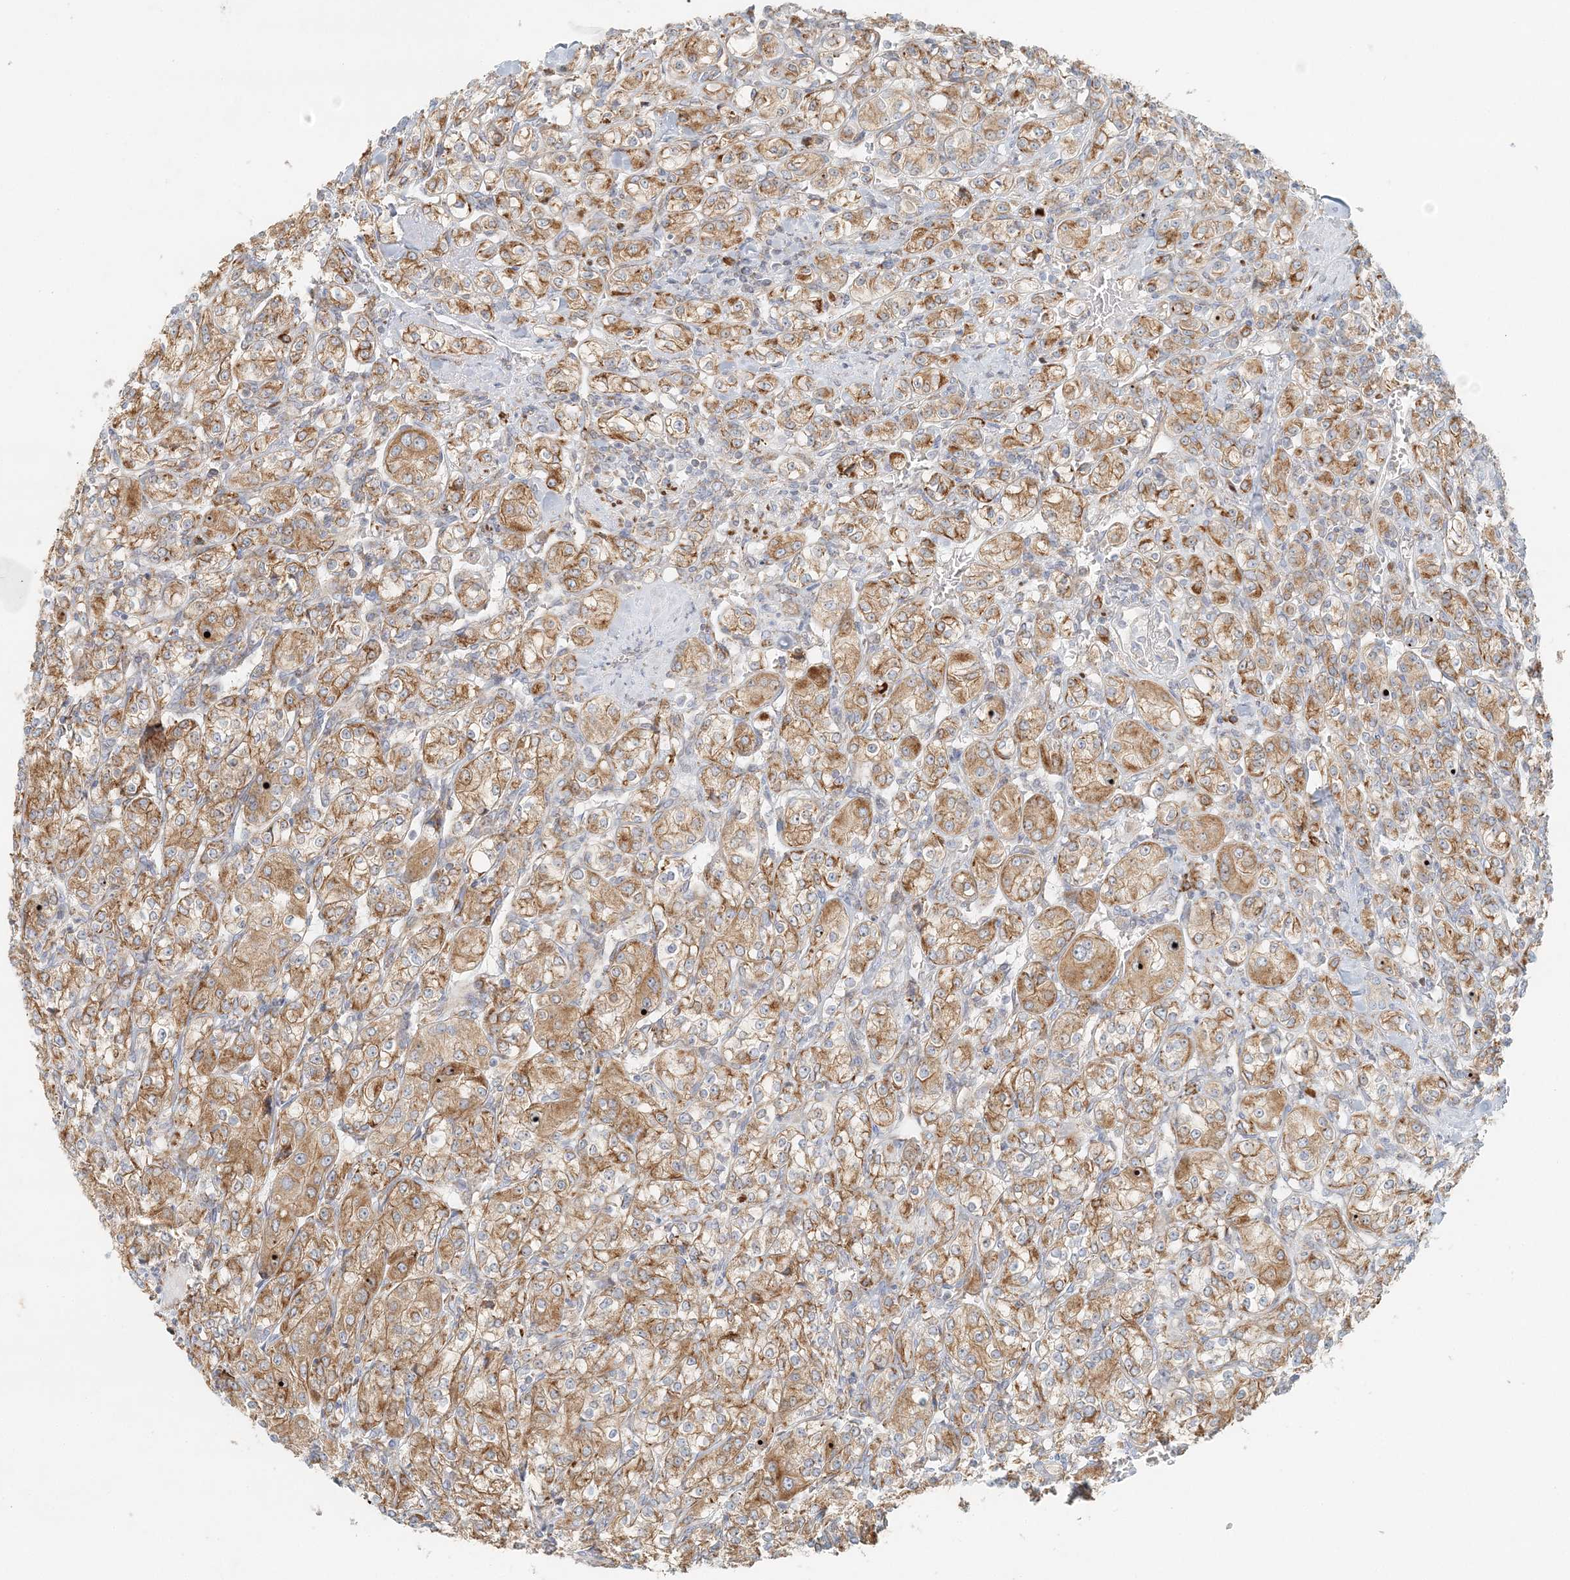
{"staining": {"intensity": "moderate", "quantity": ">75%", "location": "cytoplasmic/membranous"}, "tissue": "renal cancer", "cell_type": "Tumor cells", "image_type": "cancer", "snomed": [{"axis": "morphology", "description": "Adenocarcinoma, NOS"}, {"axis": "topography", "description": "Kidney"}], "caption": "Immunohistochemical staining of human adenocarcinoma (renal) demonstrates medium levels of moderate cytoplasmic/membranous protein expression in approximately >75% of tumor cells.", "gene": "STK11IP", "patient": {"sex": "male", "age": 77}}